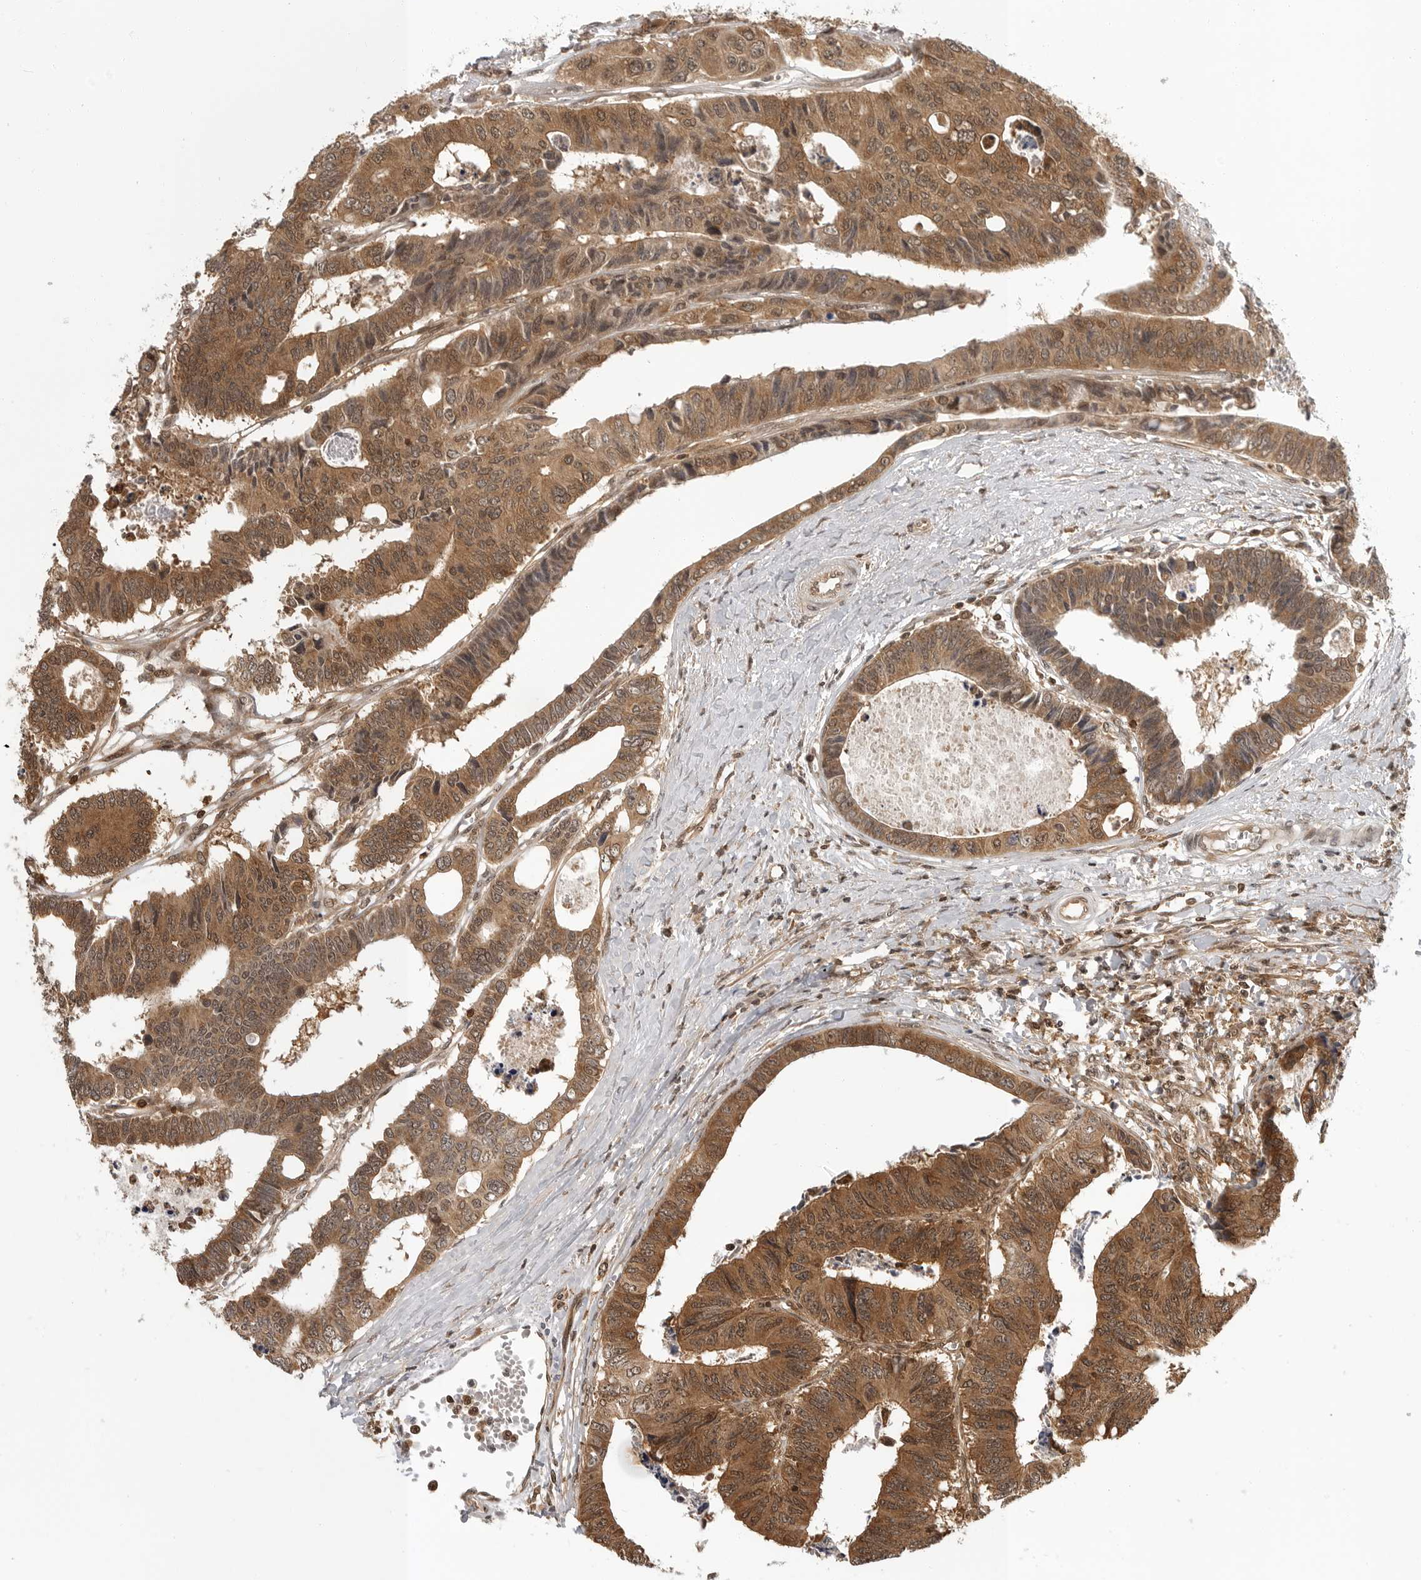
{"staining": {"intensity": "strong", "quantity": ">75%", "location": "cytoplasmic/membranous"}, "tissue": "colorectal cancer", "cell_type": "Tumor cells", "image_type": "cancer", "snomed": [{"axis": "morphology", "description": "Adenocarcinoma, NOS"}, {"axis": "topography", "description": "Rectum"}], "caption": "Immunohistochemical staining of adenocarcinoma (colorectal) exhibits high levels of strong cytoplasmic/membranous staining in about >75% of tumor cells. Using DAB (brown) and hematoxylin (blue) stains, captured at high magnification using brightfield microscopy.", "gene": "SZRD1", "patient": {"sex": "male", "age": 84}}